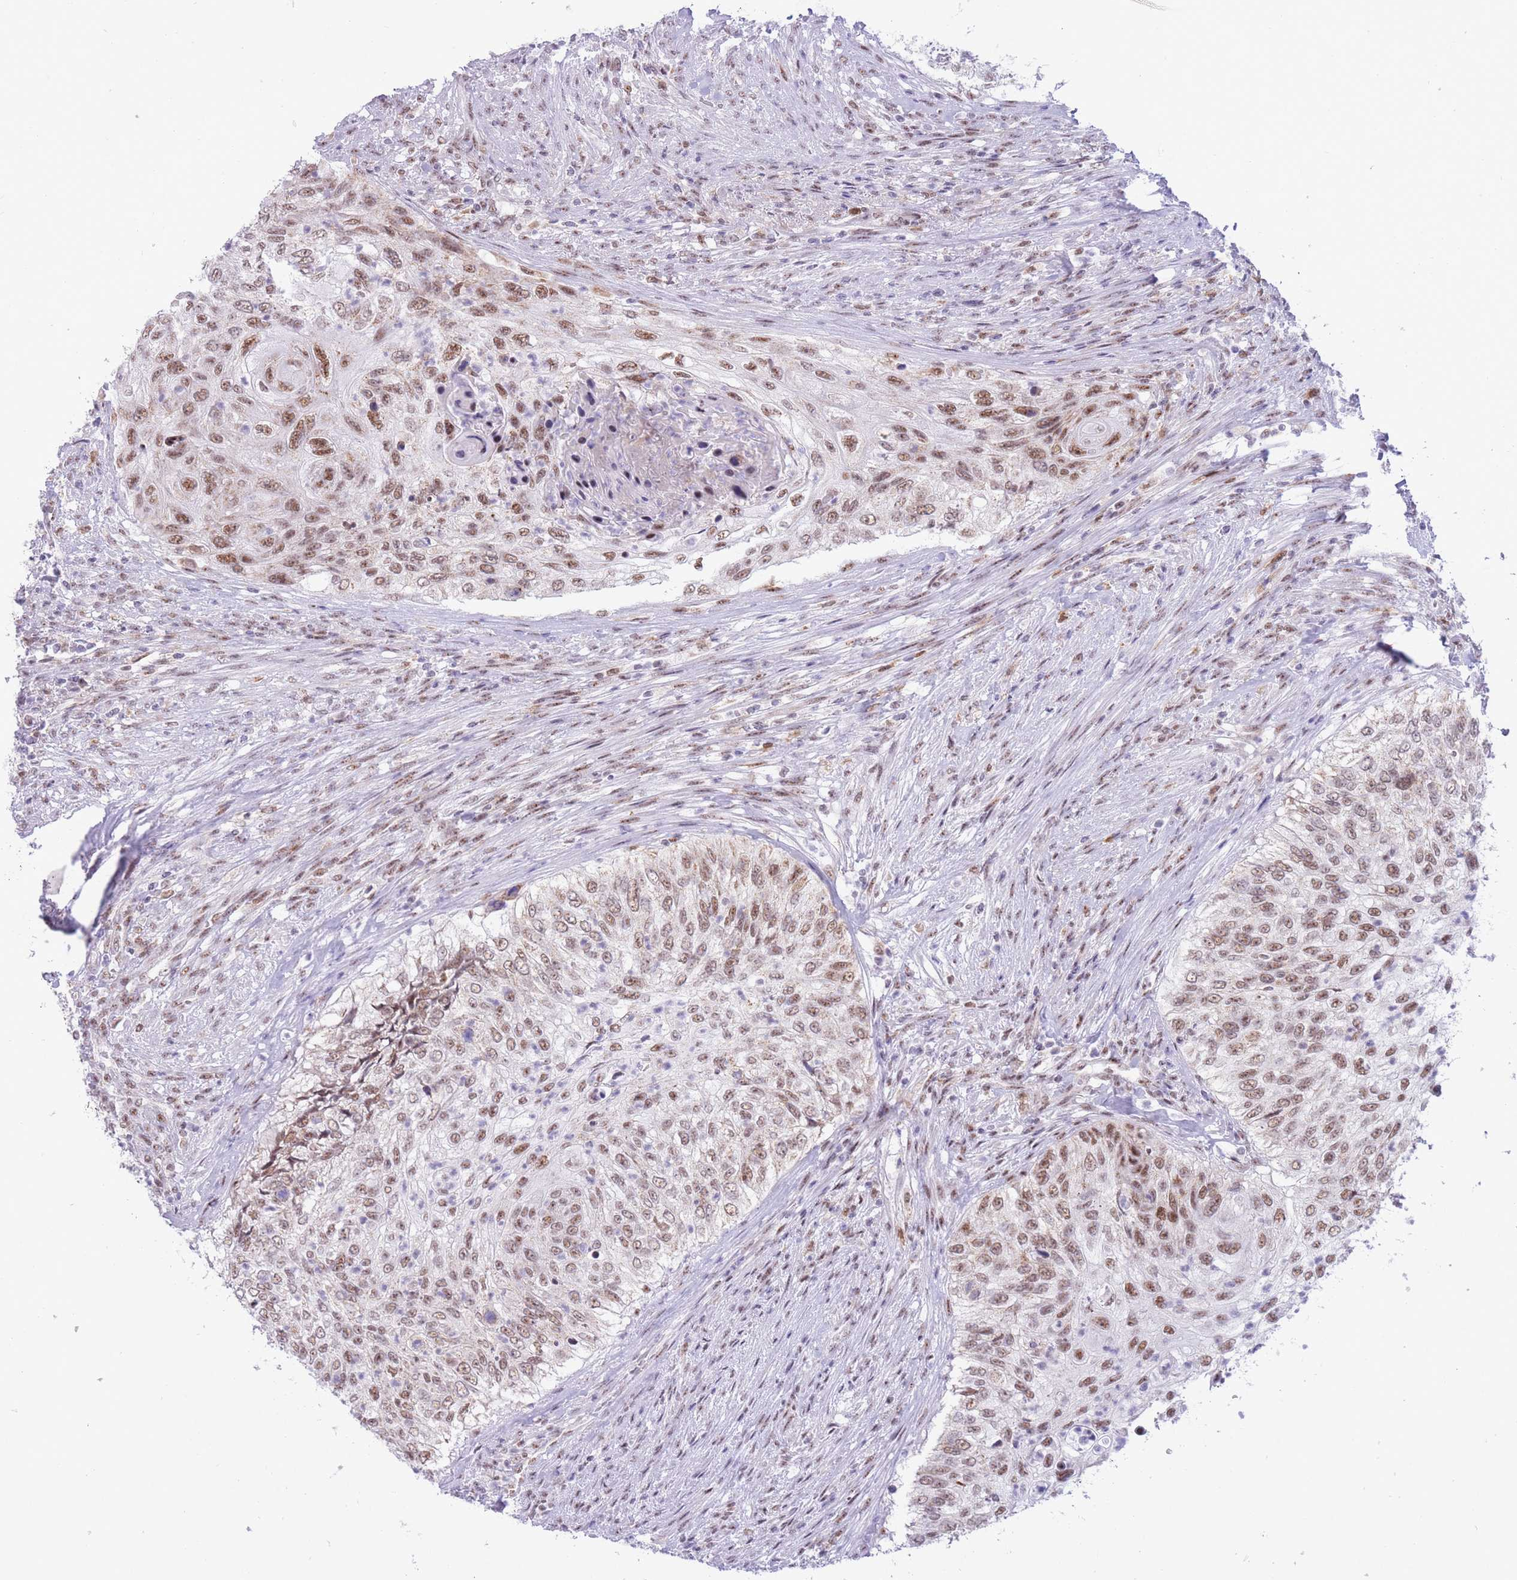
{"staining": {"intensity": "moderate", "quantity": ">75%", "location": "nuclear"}, "tissue": "urothelial cancer", "cell_type": "Tumor cells", "image_type": "cancer", "snomed": [{"axis": "morphology", "description": "Urothelial carcinoma, High grade"}, {"axis": "topography", "description": "Urinary bladder"}], "caption": "Urothelial cancer stained with a protein marker reveals moderate staining in tumor cells.", "gene": "CYP2B6", "patient": {"sex": "female", "age": 60}}